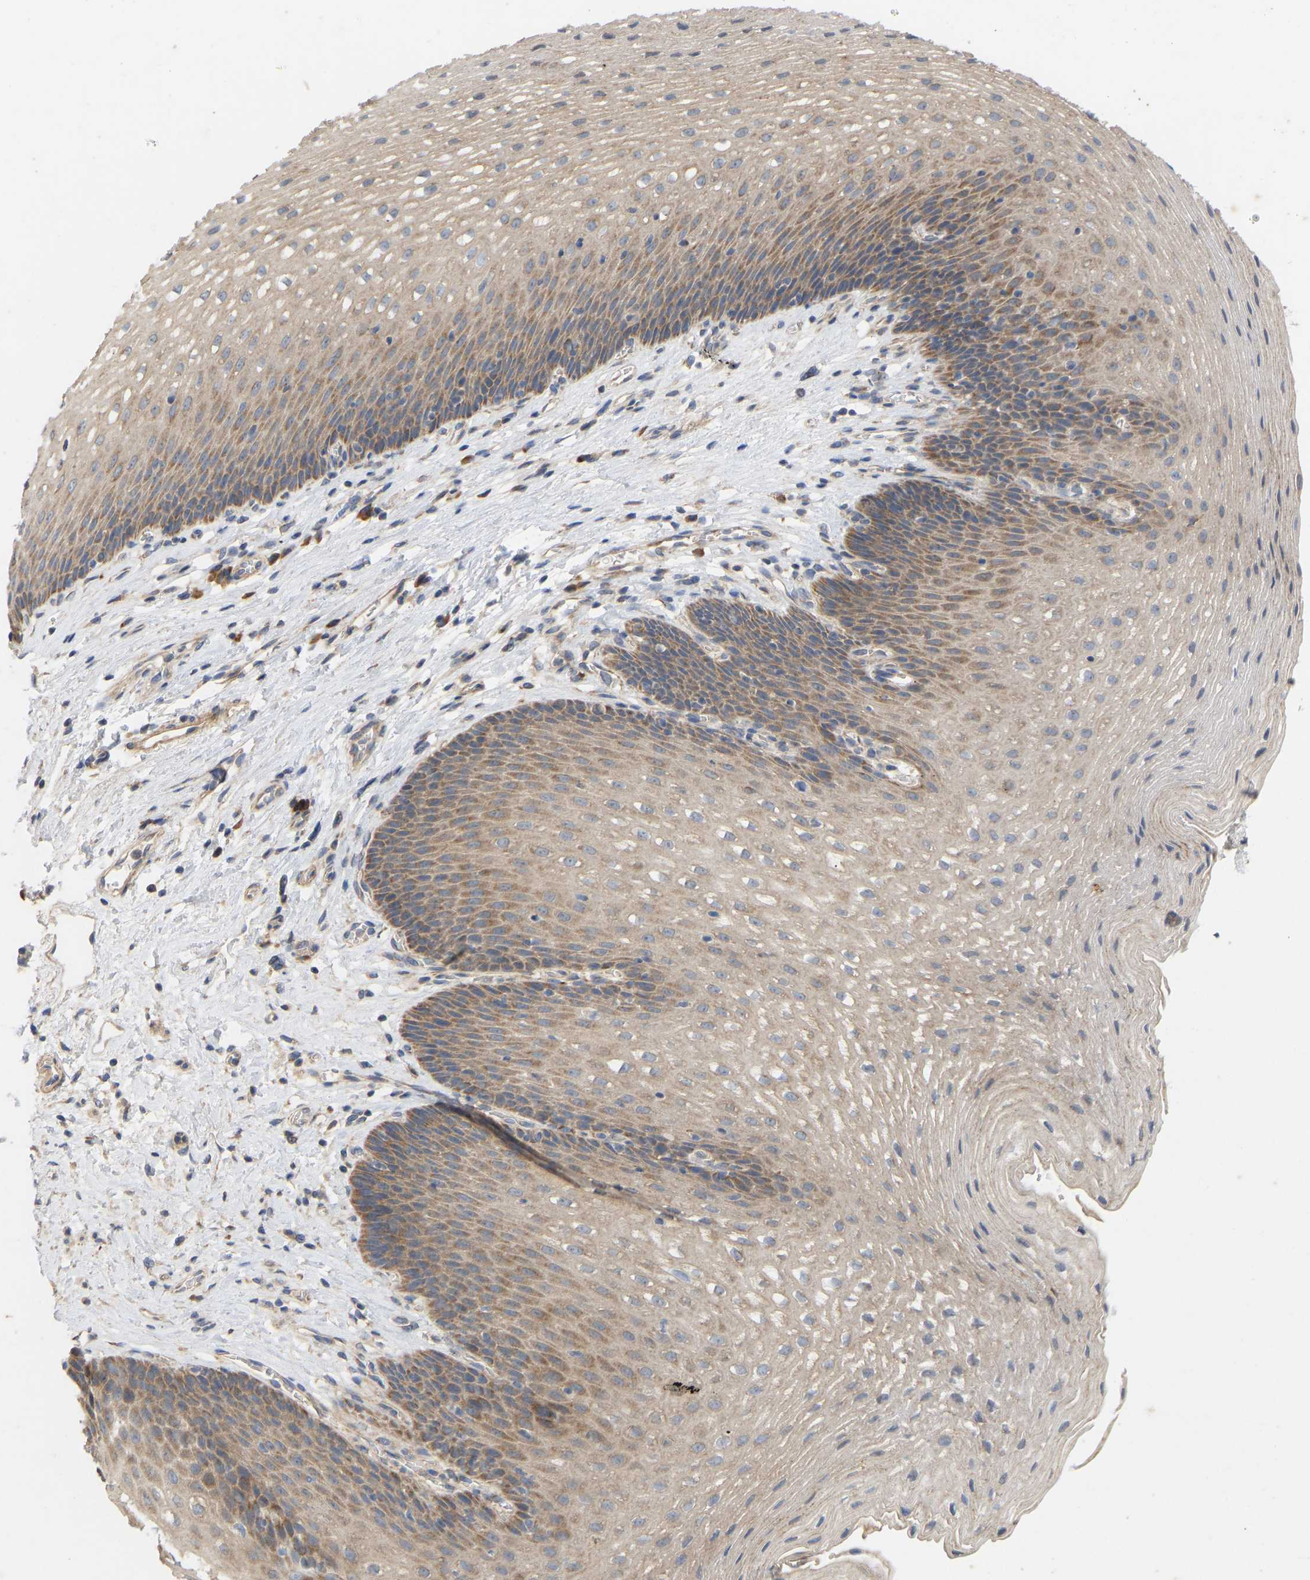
{"staining": {"intensity": "moderate", "quantity": "25%-75%", "location": "cytoplasmic/membranous"}, "tissue": "esophagus", "cell_type": "Squamous epithelial cells", "image_type": "normal", "snomed": [{"axis": "morphology", "description": "Normal tissue, NOS"}, {"axis": "topography", "description": "Esophagus"}], "caption": "Moderate cytoplasmic/membranous expression for a protein is appreciated in approximately 25%-75% of squamous epithelial cells of unremarkable esophagus using immunohistochemistry (IHC).", "gene": "HACD2", "patient": {"sex": "male", "age": 48}}